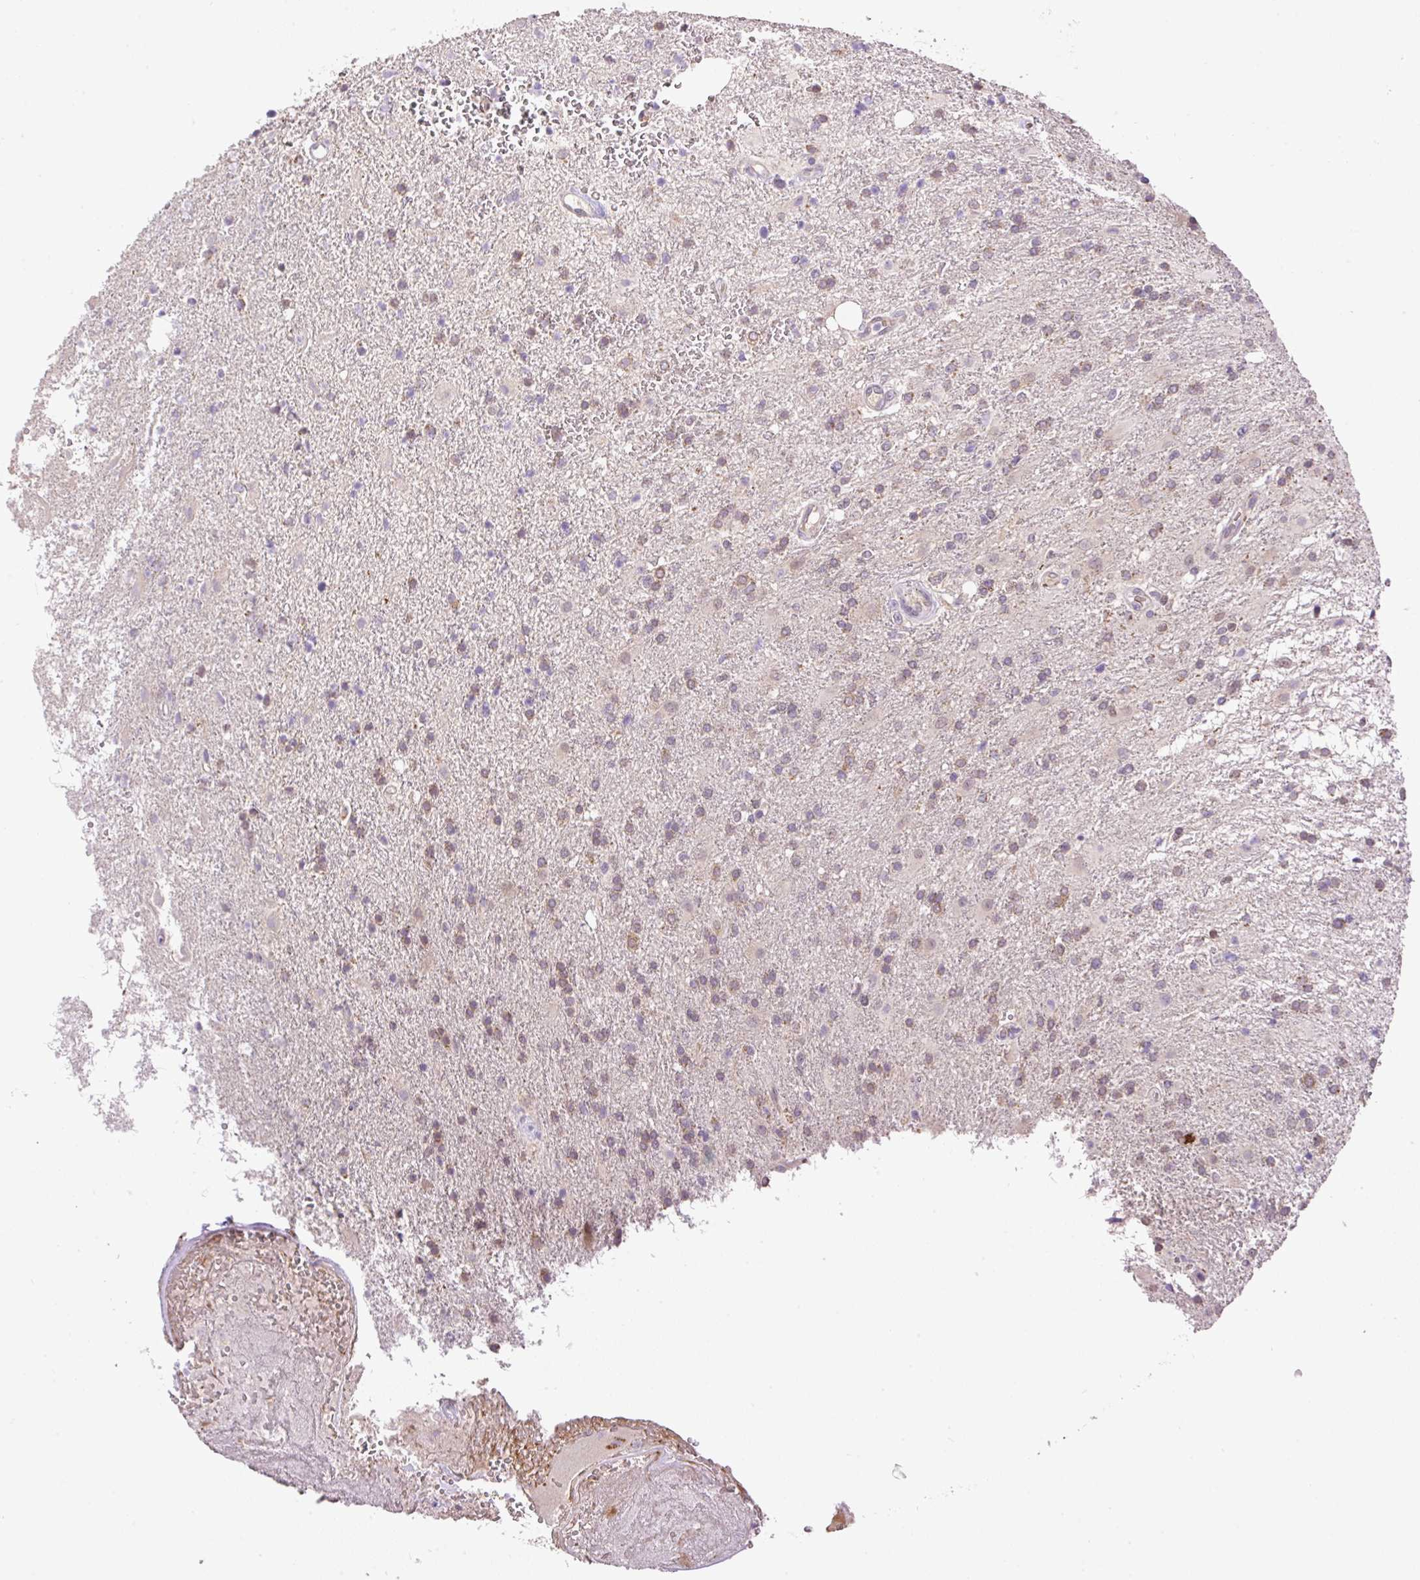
{"staining": {"intensity": "weak", "quantity": "25%-75%", "location": "cytoplasmic/membranous"}, "tissue": "glioma", "cell_type": "Tumor cells", "image_type": "cancer", "snomed": [{"axis": "morphology", "description": "Glioma, malignant, High grade"}, {"axis": "topography", "description": "Brain"}], "caption": "Glioma tissue reveals weak cytoplasmic/membranous expression in approximately 25%-75% of tumor cells", "gene": "HABP4", "patient": {"sex": "male", "age": 56}}